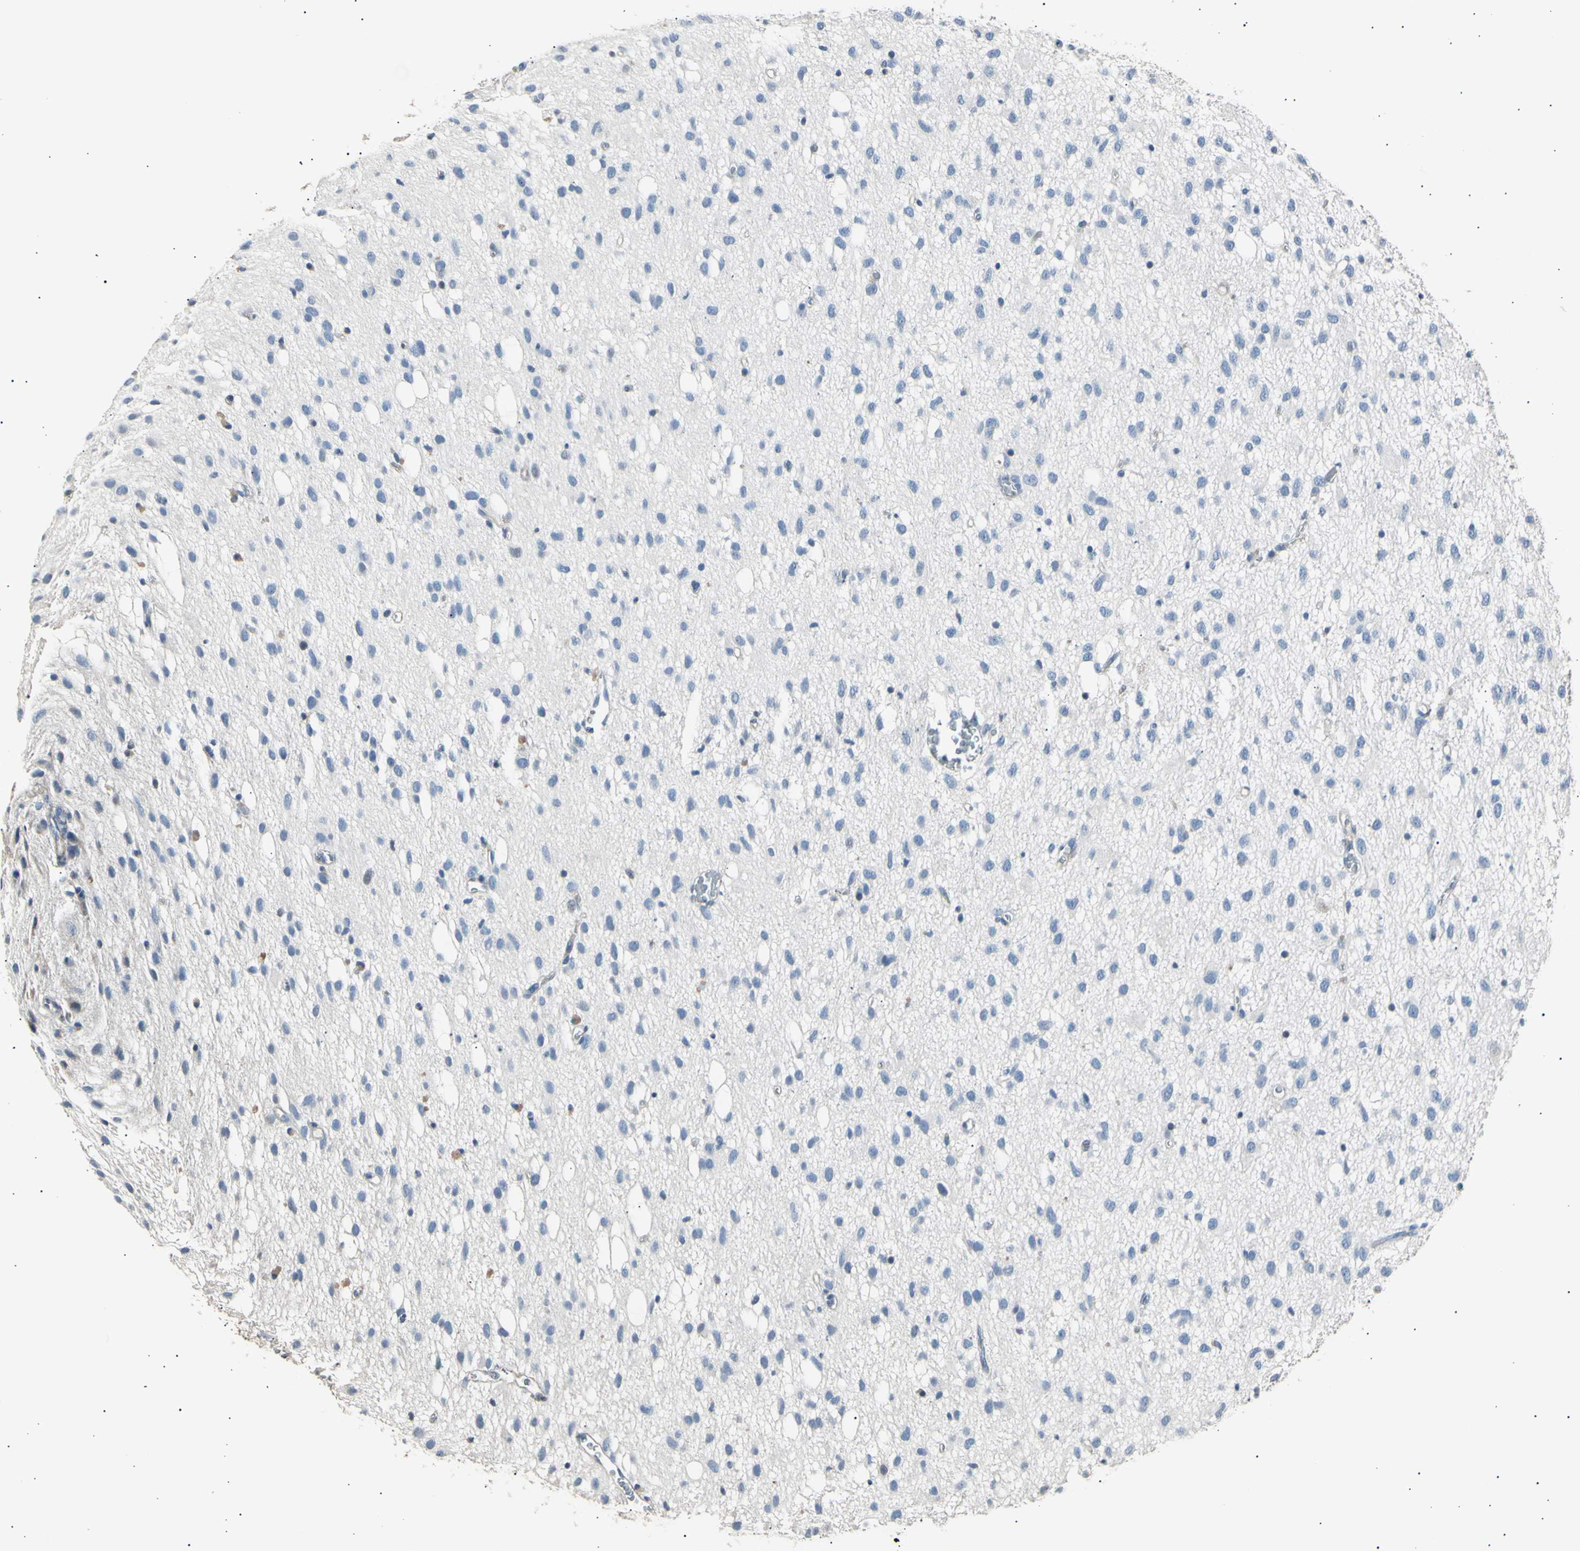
{"staining": {"intensity": "negative", "quantity": "none", "location": "none"}, "tissue": "glioma", "cell_type": "Tumor cells", "image_type": "cancer", "snomed": [{"axis": "morphology", "description": "Glioma, malignant, Low grade"}, {"axis": "topography", "description": "Brain"}], "caption": "Image shows no protein expression in tumor cells of low-grade glioma (malignant) tissue.", "gene": "LDLR", "patient": {"sex": "male", "age": 77}}